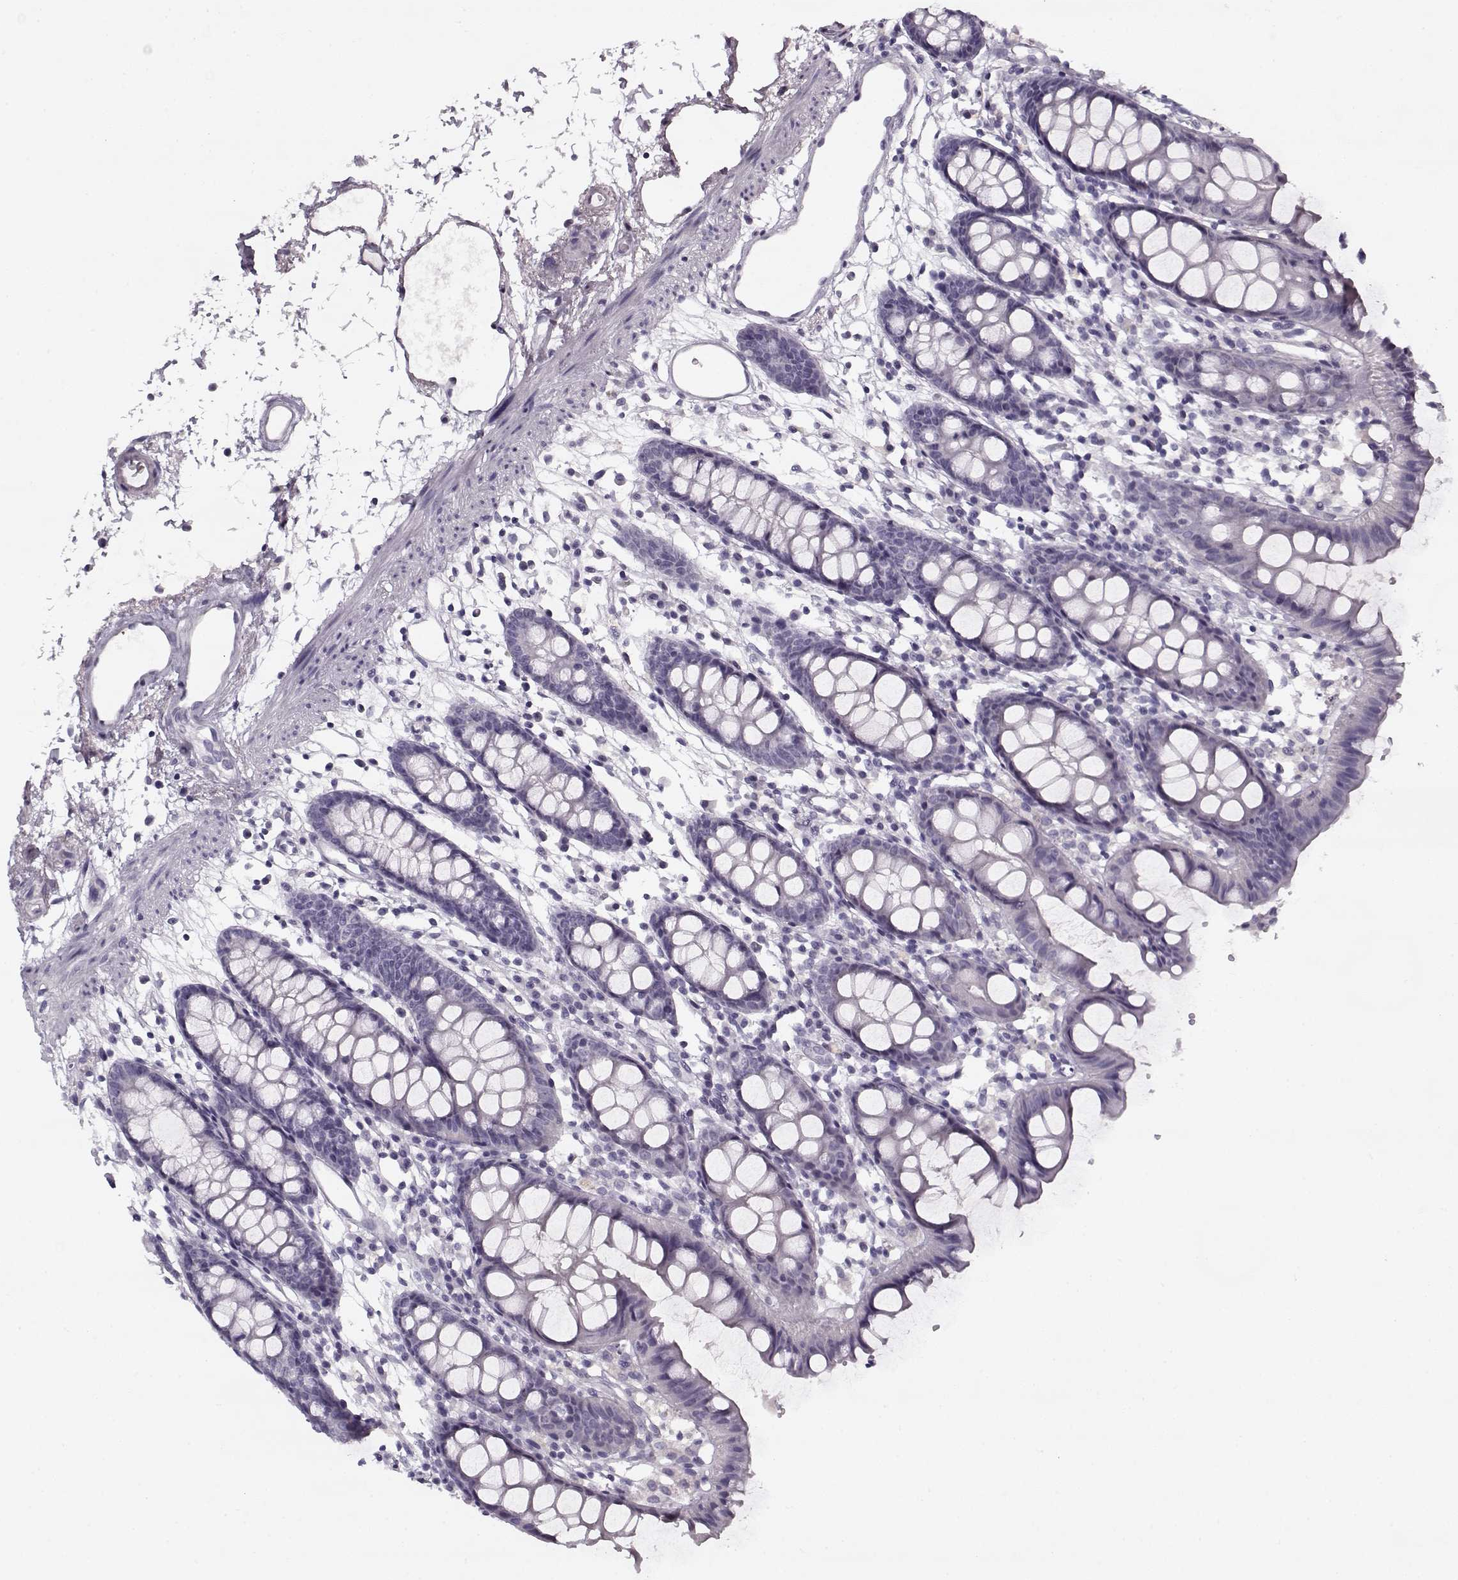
{"staining": {"intensity": "negative", "quantity": "none", "location": "none"}, "tissue": "colon", "cell_type": "Endothelial cells", "image_type": "normal", "snomed": [{"axis": "morphology", "description": "Normal tissue, NOS"}, {"axis": "topography", "description": "Colon"}], "caption": "DAB immunohistochemical staining of normal colon demonstrates no significant expression in endothelial cells.", "gene": "PNMT", "patient": {"sex": "female", "age": 84}}